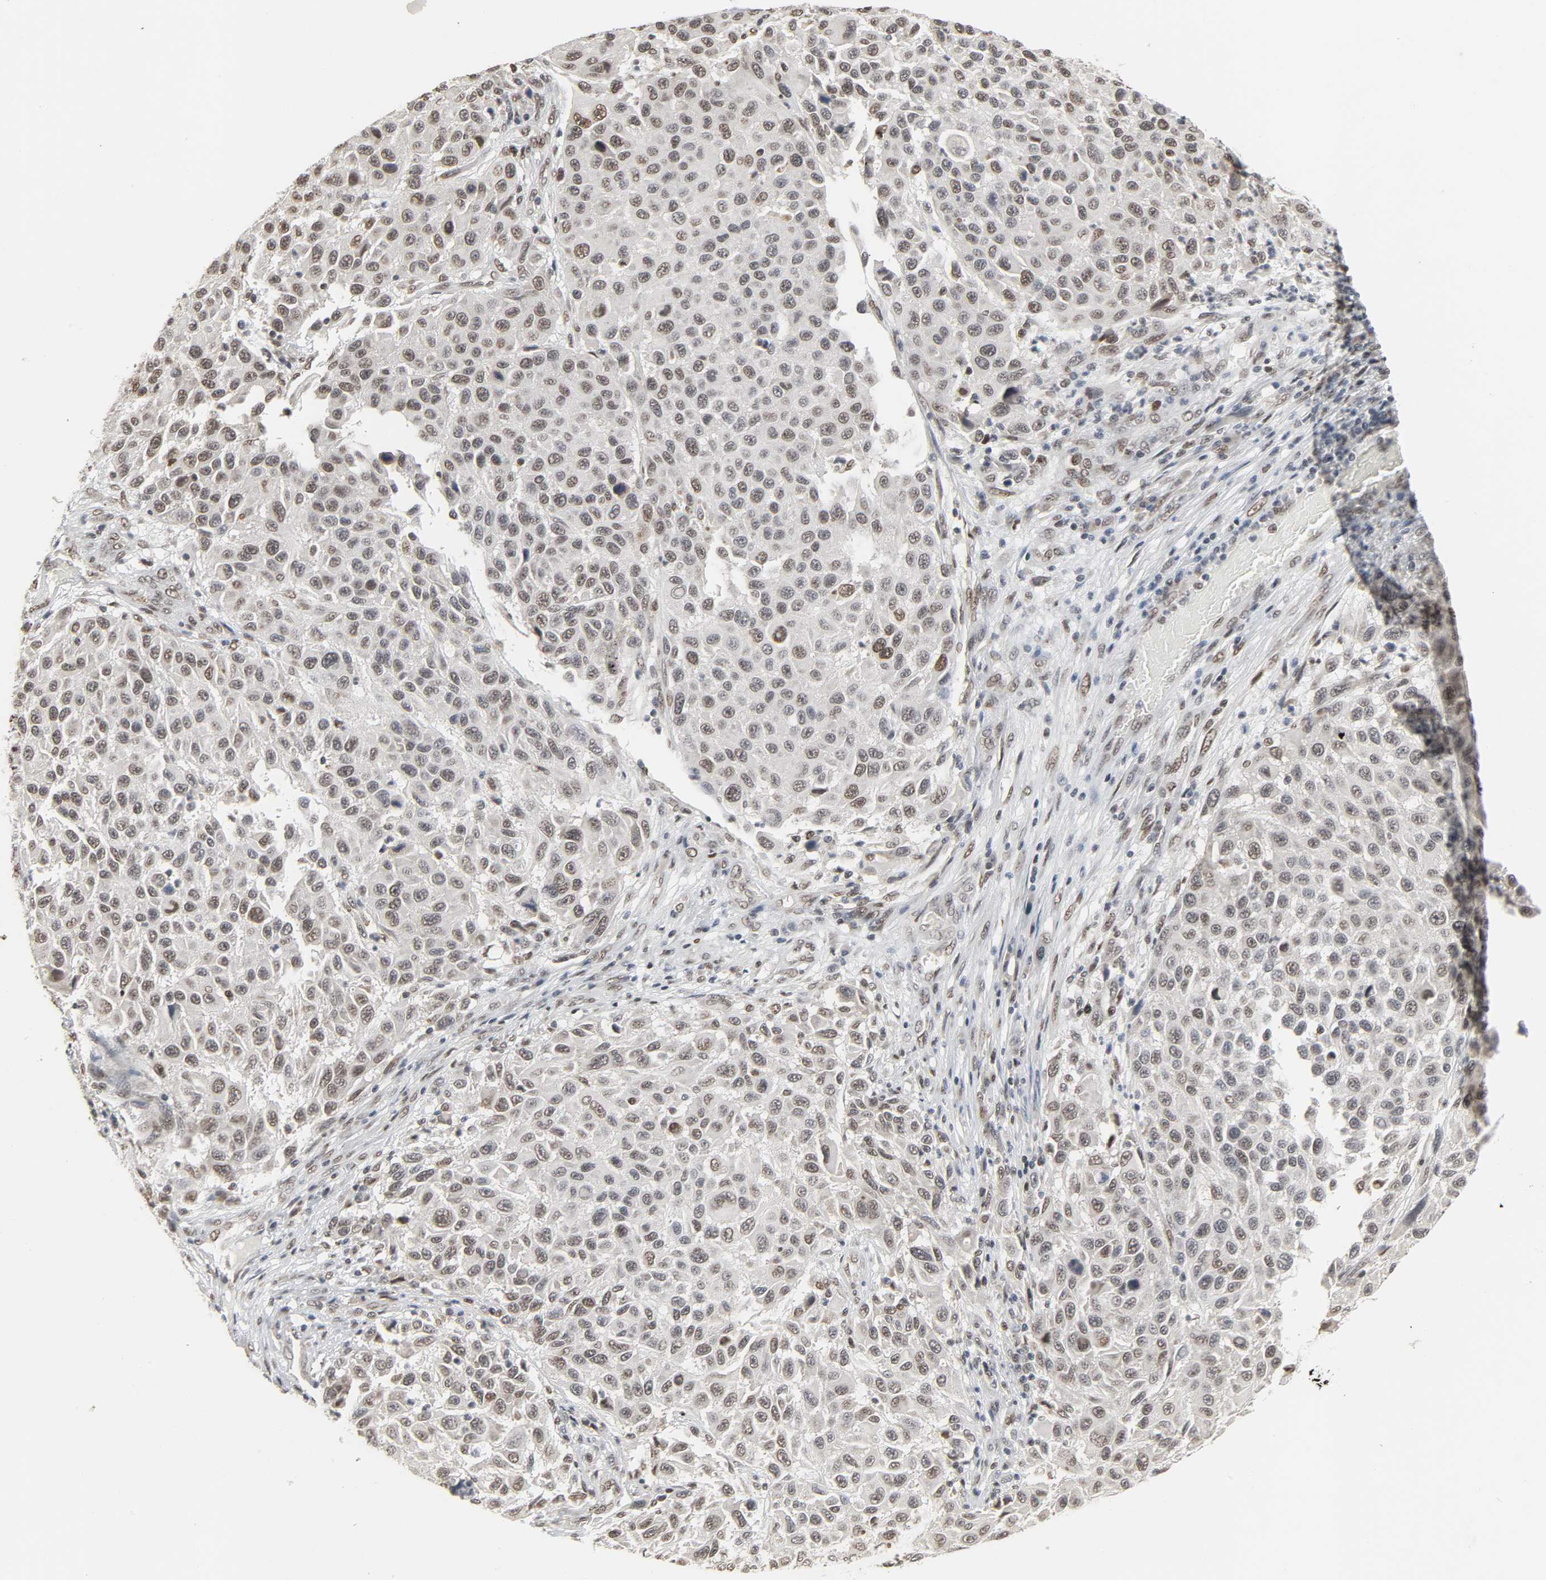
{"staining": {"intensity": "weak", "quantity": "<25%", "location": "nuclear"}, "tissue": "melanoma", "cell_type": "Tumor cells", "image_type": "cancer", "snomed": [{"axis": "morphology", "description": "Malignant melanoma, Metastatic site"}, {"axis": "topography", "description": "Lymph node"}], "caption": "Human malignant melanoma (metastatic site) stained for a protein using IHC exhibits no expression in tumor cells.", "gene": "DAZAP1", "patient": {"sex": "male", "age": 61}}